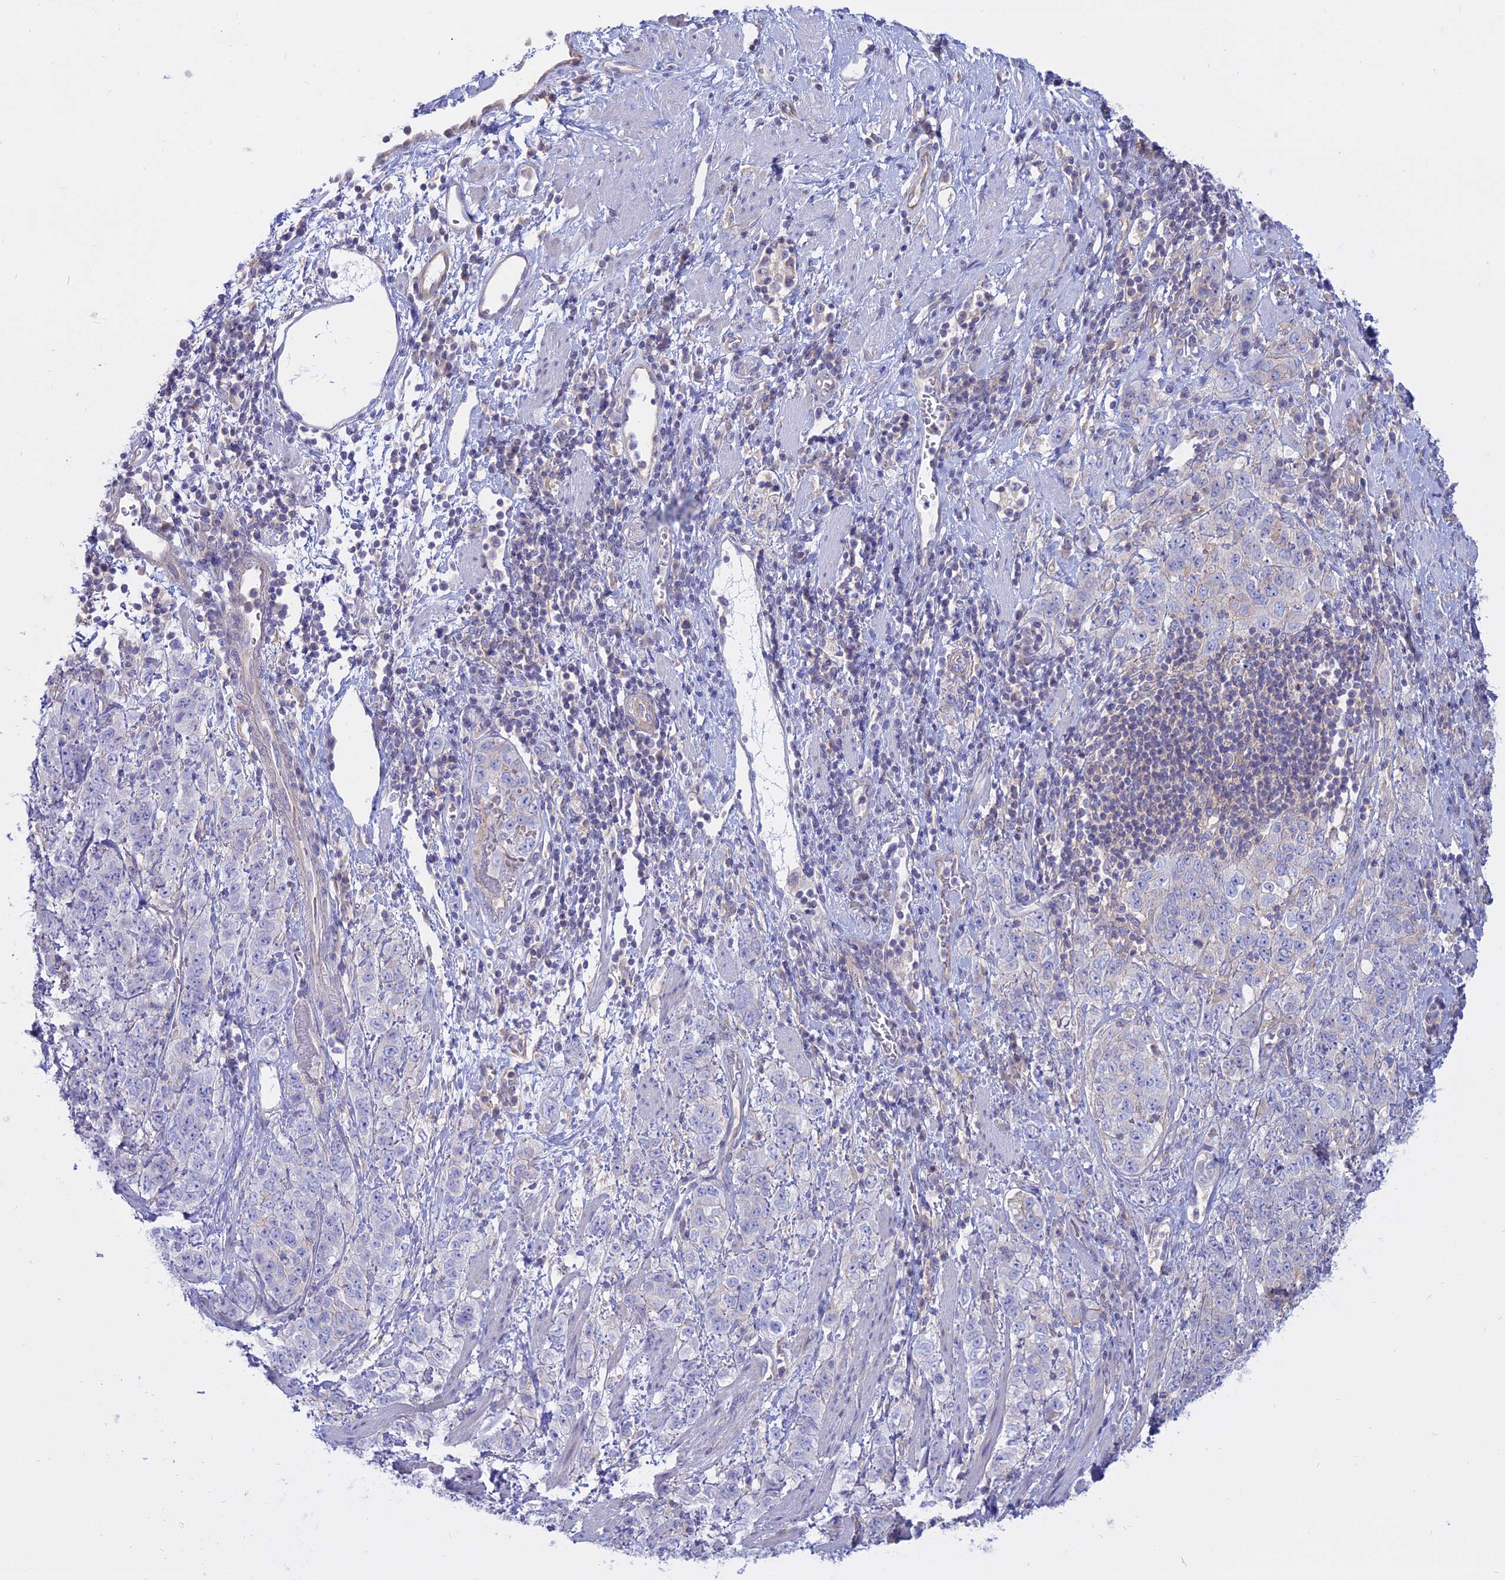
{"staining": {"intensity": "negative", "quantity": "none", "location": "none"}, "tissue": "stomach cancer", "cell_type": "Tumor cells", "image_type": "cancer", "snomed": [{"axis": "morphology", "description": "Adenocarcinoma, NOS"}, {"axis": "topography", "description": "Stomach"}], "caption": "DAB (3,3'-diaminobenzidine) immunohistochemical staining of human stomach cancer shows no significant expression in tumor cells.", "gene": "AHCYL1", "patient": {"sex": "male", "age": 48}}